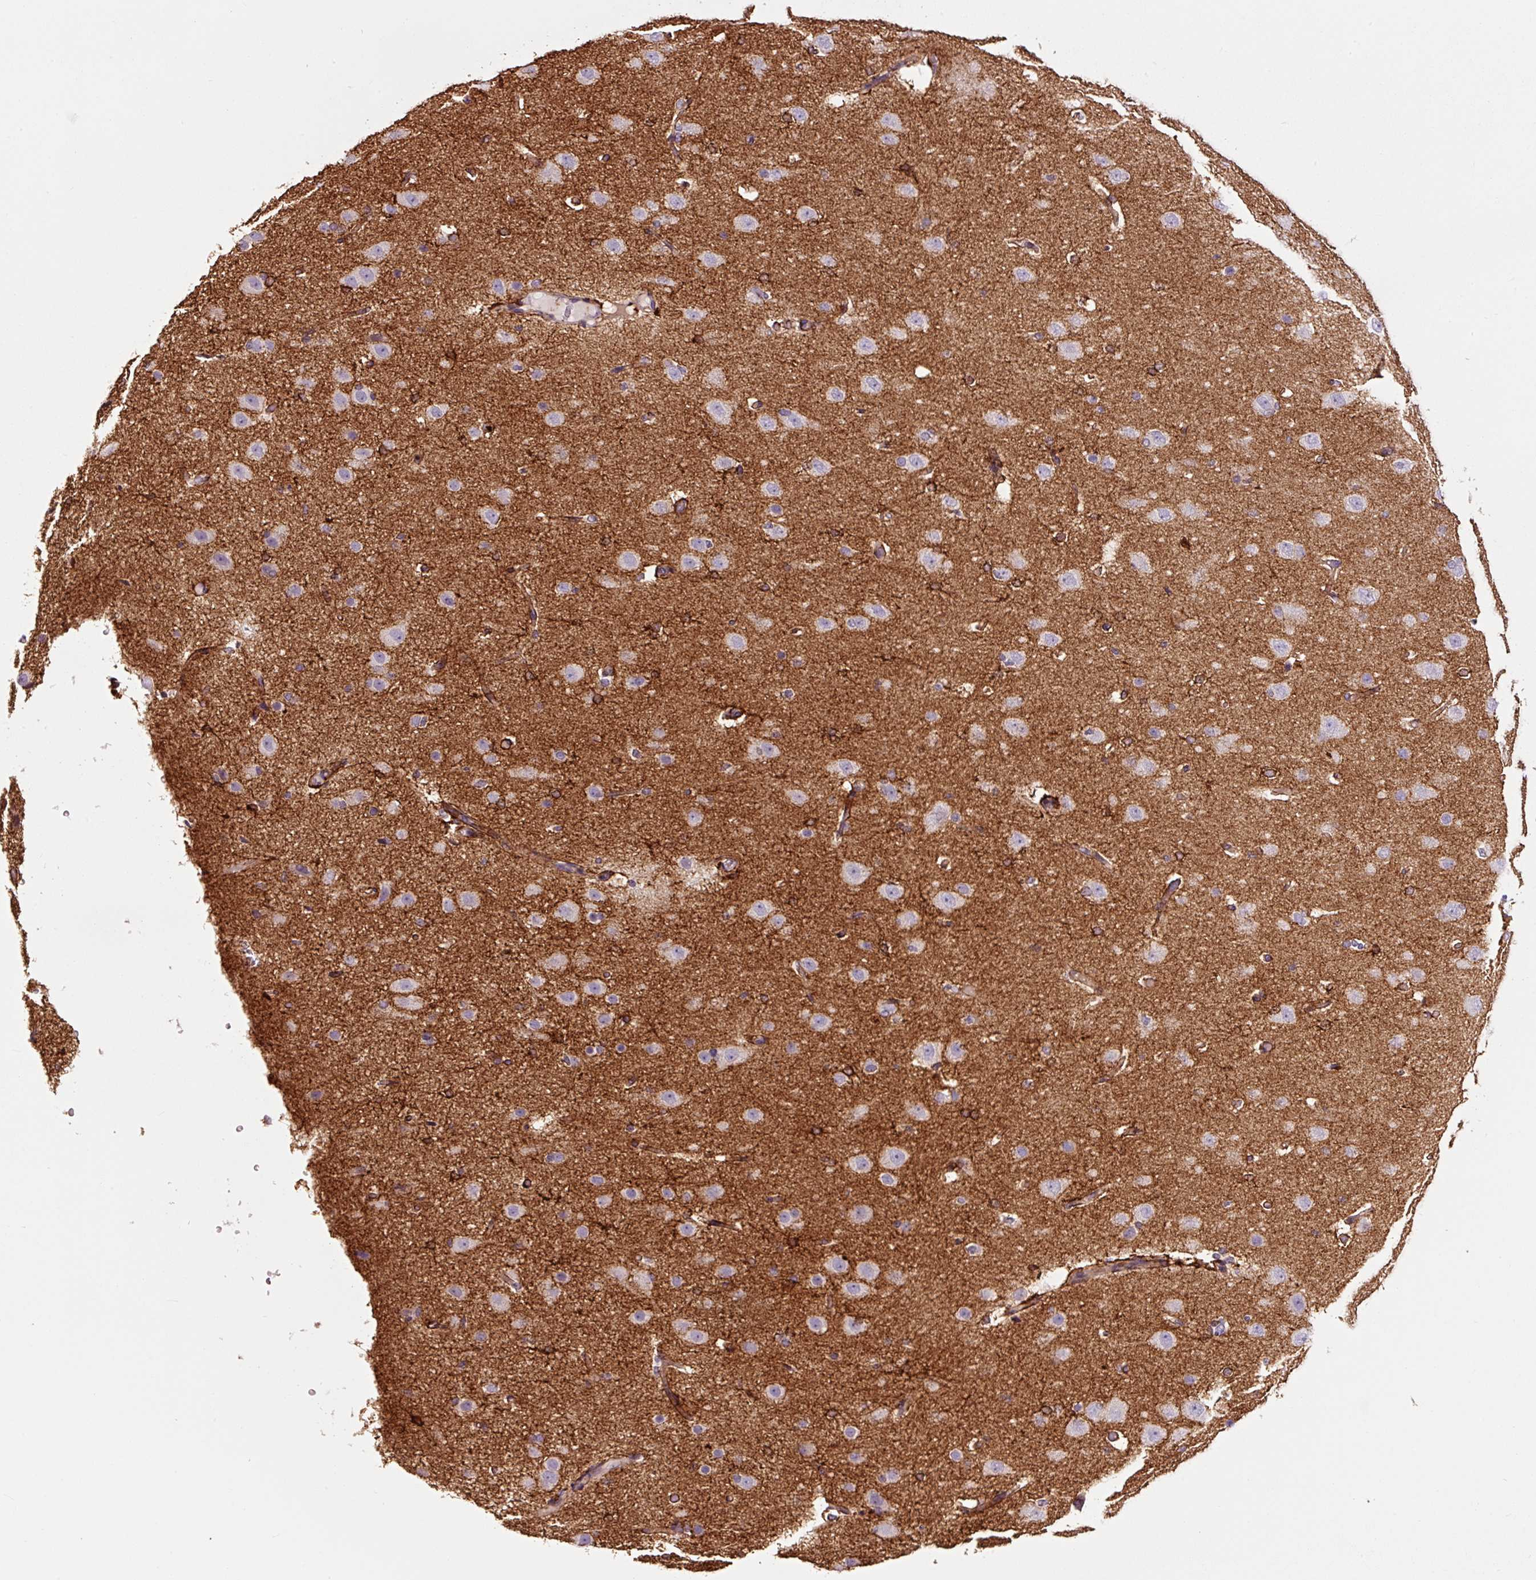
{"staining": {"intensity": "moderate", "quantity": "<25%", "location": "cytoplasmic/membranous"}, "tissue": "cerebral cortex", "cell_type": "Endothelial cells", "image_type": "normal", "snomed": [{"axis": "morphology", "description": "Normal tissue, NOS"}, {"axis": "morphology", "description": "Inflammation, NOS"}, {"axis": "topography", "description": "Cerebral cortex"}], "caption": "Endothelial cells demonstrate low levels of moderate cytoplasmic/membranous positivity in about <25% of cells in normal cerebral cortex.", "gene": "ADD3", "patient": {"sex": "male", "age": 6}}